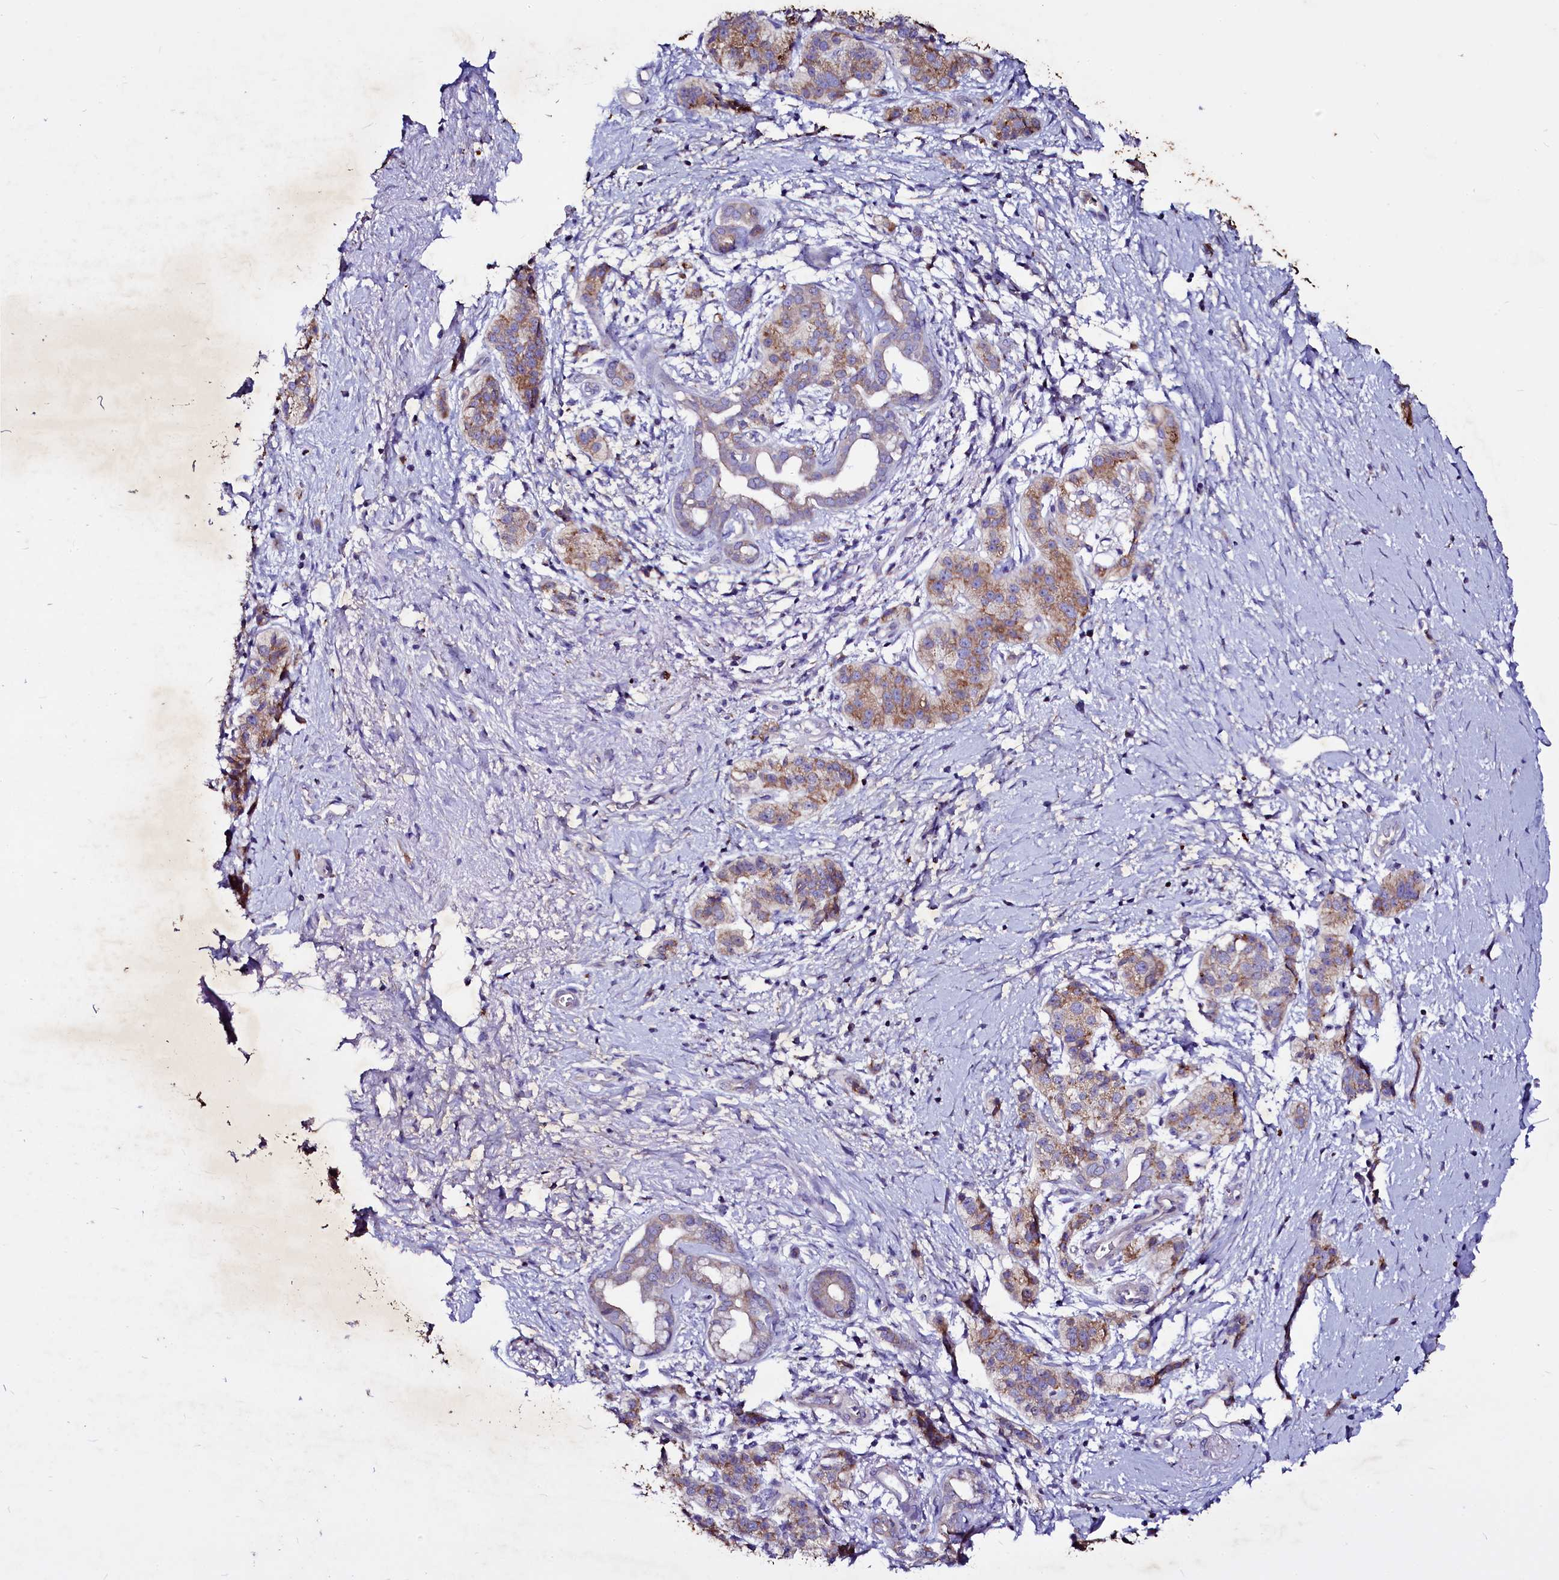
{"staining": {"intensity": "moderate", "quantity": ">75%", "location": "cytoplasmic/membranous"}, "tissue": "pancreatic cancer", "cell_type": "Tumor cells", "image_type": "cancer", "snomed": [{"axis": "morphology", "description": "Adenocarcinoma, NOS"}, {"axis": "topography", "description": "Pancreas"}], "caption": "Immunohistochemistry histopathology image of neoplastic tissue: pancreatic cancer stained using immunohistochemistry (IHC) demonstrates medium levels of moderate protein expression localized specifically in the cytoplasmic/membranous of tumor cells, appearing as a cytoplasmic/membranous brown color.", "gene": "SELENOT", "patient": {"sex": "male", "age": 50}}